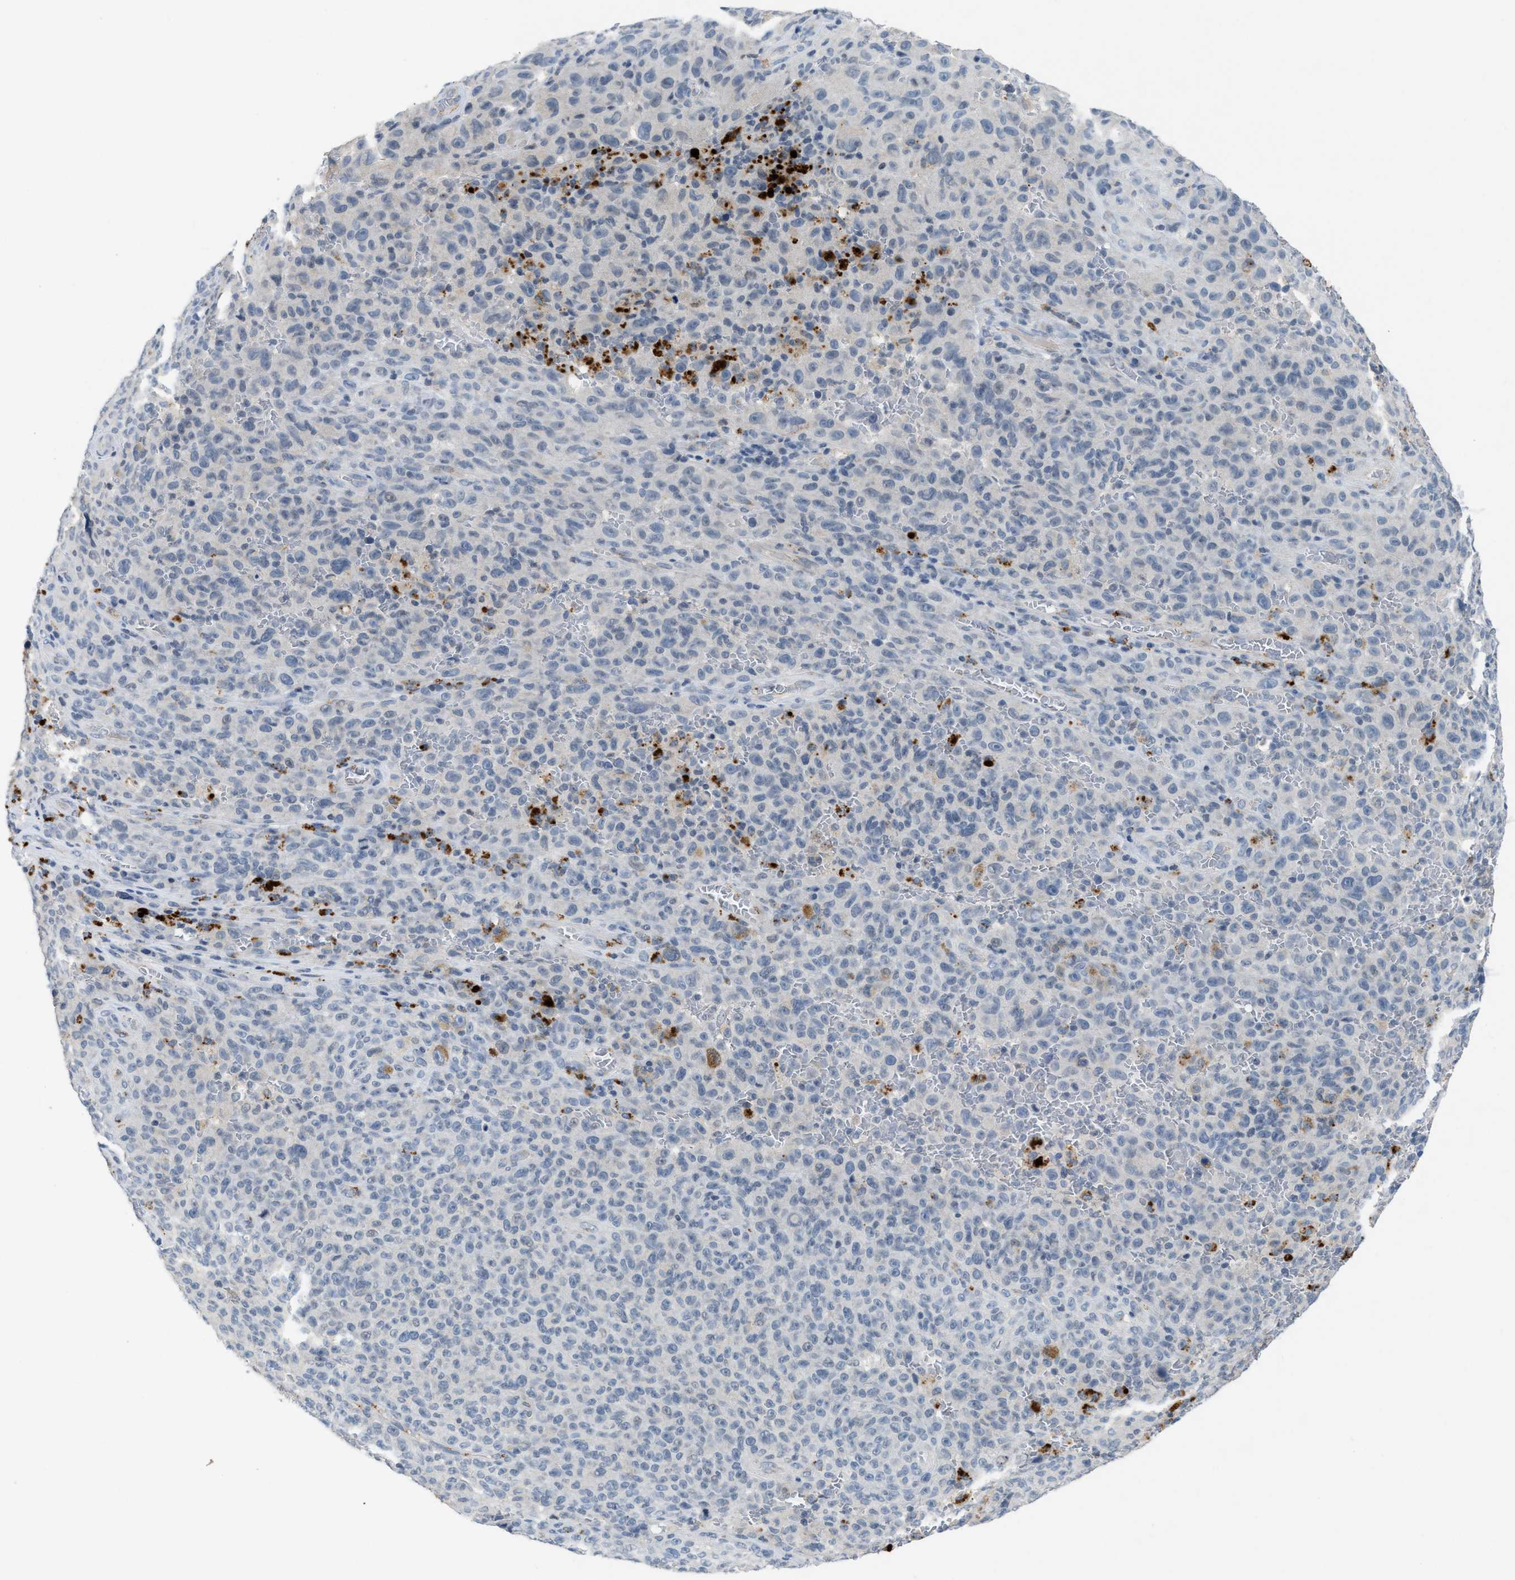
{"staining": {"intensity": "negative", "quantity": "none", "location": "none"}, "tissue": "melanoma", "cell_type": "Tumor cells", "image_type": "cancer", "snomed": [{"axis": "morphology", "description": "Malignant melanoma, NOS"}, {"axis": "topography", "description": "Skin"}], "caption": "Immunohistochemistry (IHC) image of neoplastic tissue: human malignant melanoma stained with DAB (3,3'-diaminobenzidine) demonstrates no significant protein positivity in tumor cells.", "gene": "SLC5A5", "patient": {"sex": "female", "age": 82}}